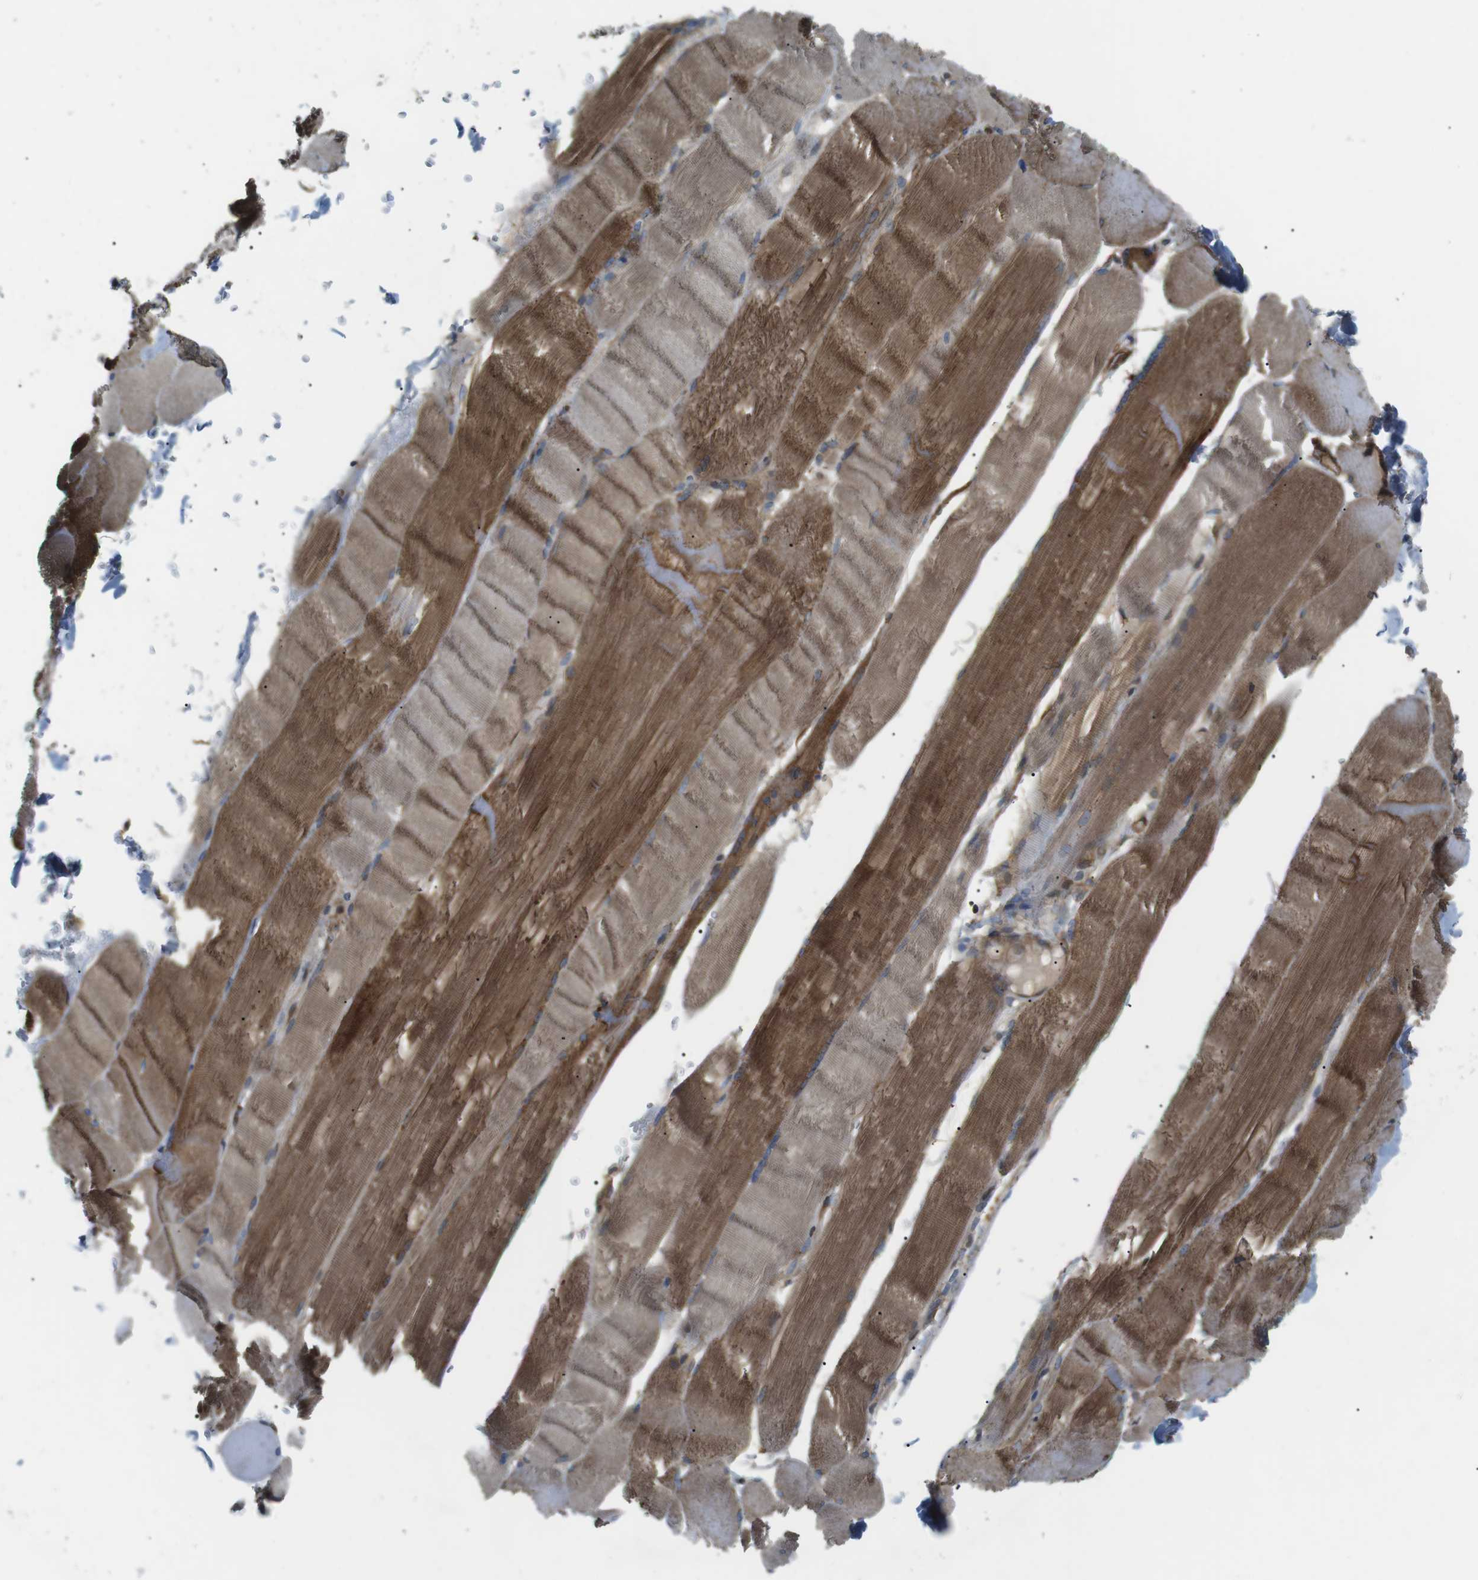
{"staining": {"intensity": "moderate", "quantity": ">75%", "location": "cytoplasmic/membranous"}, "tissue": "skeletal muscle", "cell_type": "Myocytes", "image_type": "normal", "snomed": [{"axis": "morphology", "description": "Normal tissue, NOS"}, {"axis": "topography", "description": "Skin"}, {"axis": "topography", "description": "Skeletal muscle"}], "caption": "IHC of normal skeletal muscle exhibits medium levels of moderate cytoplasmic/membranous positivity in about >75% of myocytes.", "gene": "KANK2", "patient": {"sex": "male", "age": 83}}